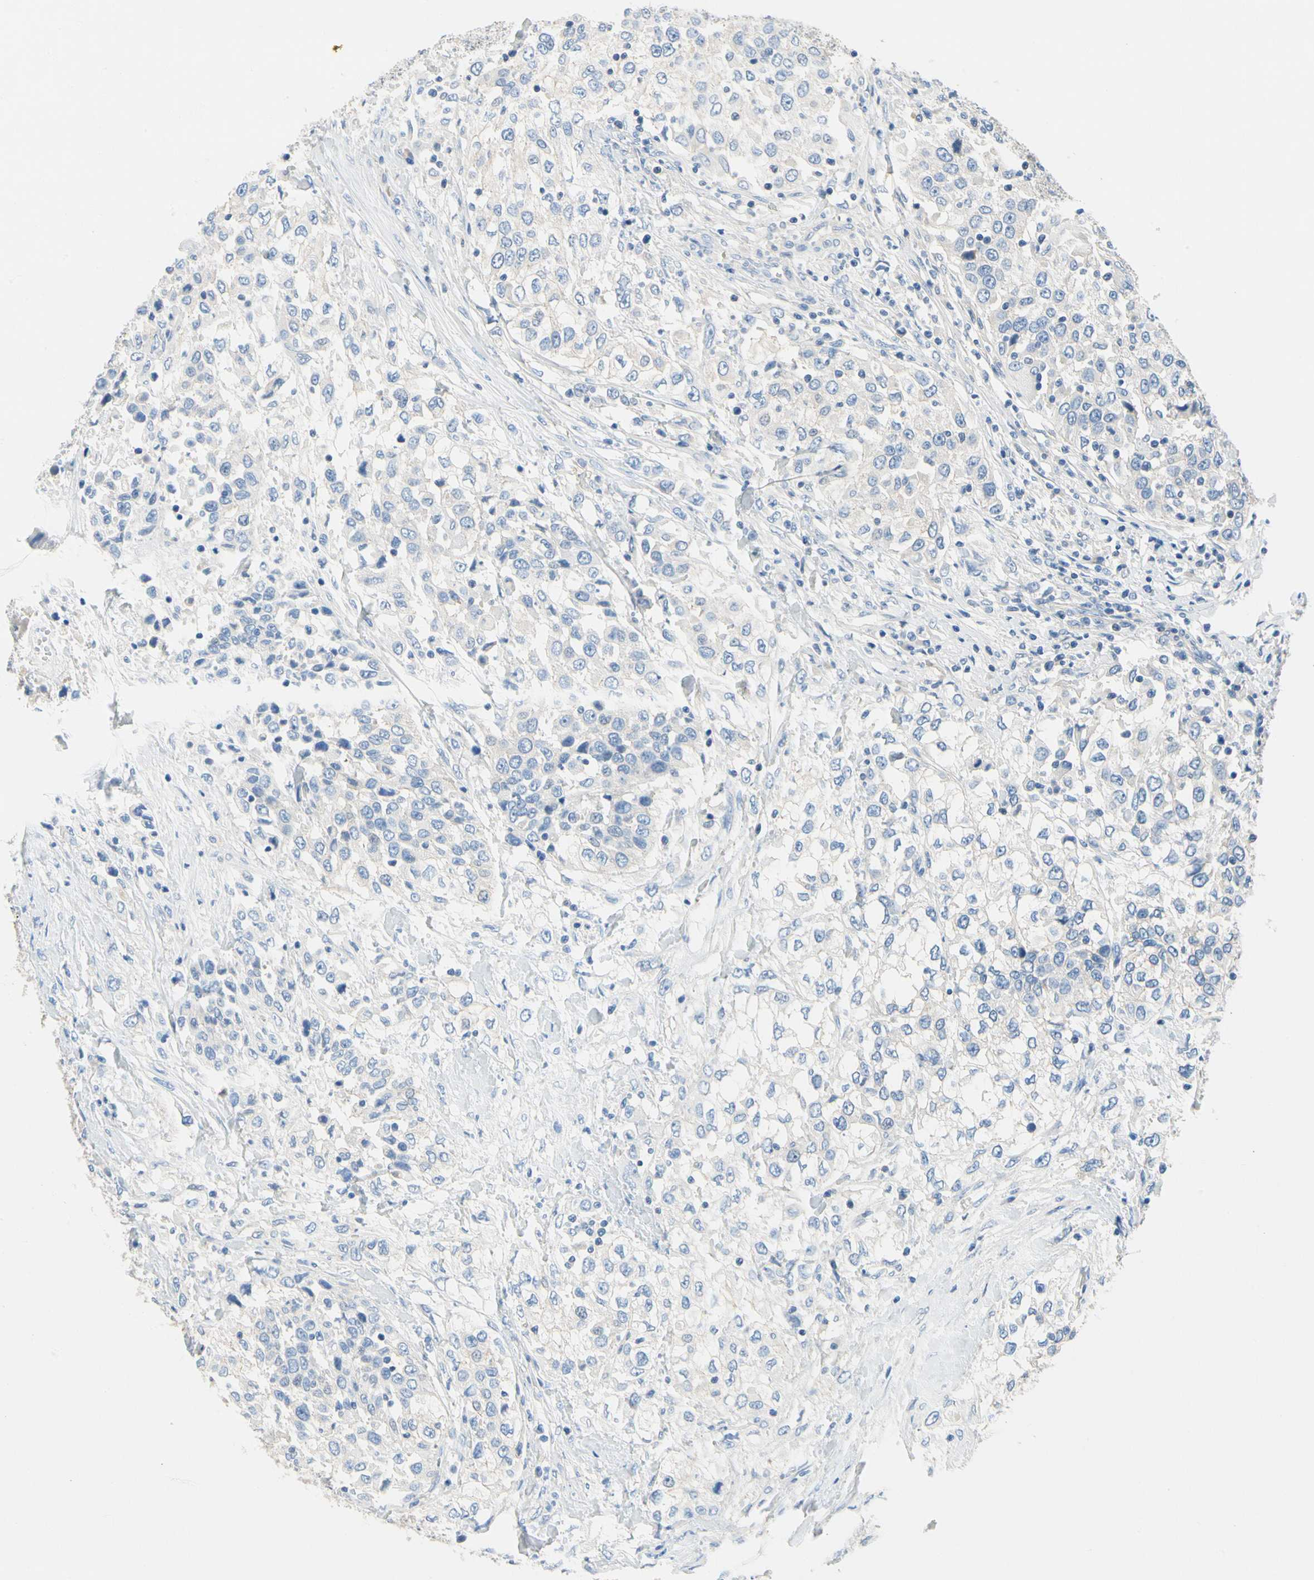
{"staining": {"intensity": "negative", "quantity": "none", "location": "none"}, "tissue": "urothelial cancer", "cell_type": "Tumor cells", "image_type": "cancer", "snomed": [{"axis": "morphology", "description": "Urothelial carcinoma, High grade"}, {"axis": "topography", "description": "Urinary bladder"}], "caption": "An immunohistochemistry image of urothelial carcinoma (high-grade) is shown. There is no staining in tumor cells of urothelial carcinoma (high-grade).", "gene": "CA14", "patient": {"sex": "female", "age": 80}}